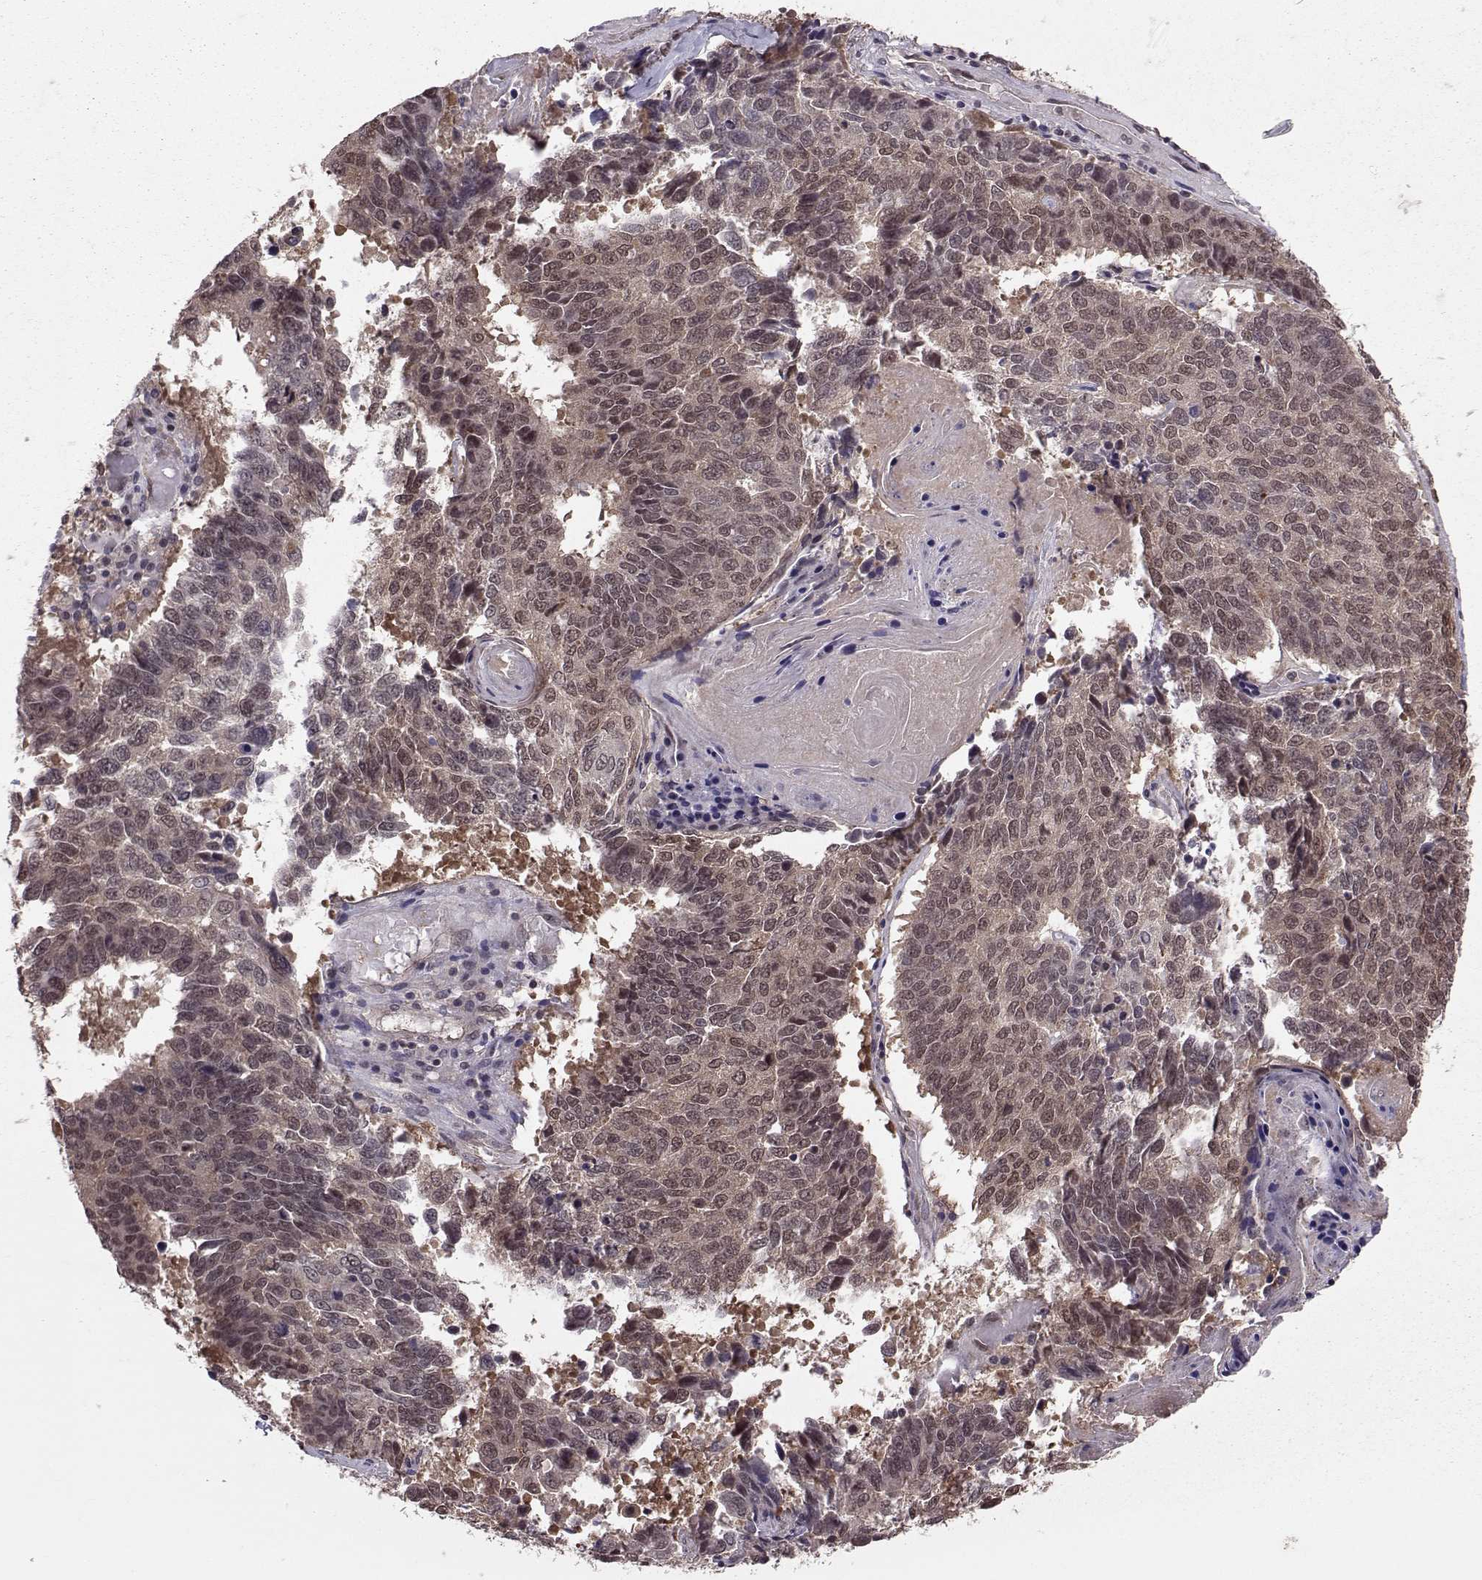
{"staining": {"intensity": "weak", "quantity": "<25%", "location": "cytoplasmic/membranous,nuclear"}, "tissue": "lung cancer", "cell_type": "Tumor cells", "image_type": "cancer", "snomed": [{"axis": "morphology", "description": "Squamous cell carcinoma, NOS"}, {"axis": "topography", "description": "Lung"}], "caption": "This is an IHC histopathology image of human lung squamous cell carcinoma. There is no positivity in tumor cells.", "gene": "PPP2R2A", "patient": {"sex": "male", "age": 73}}